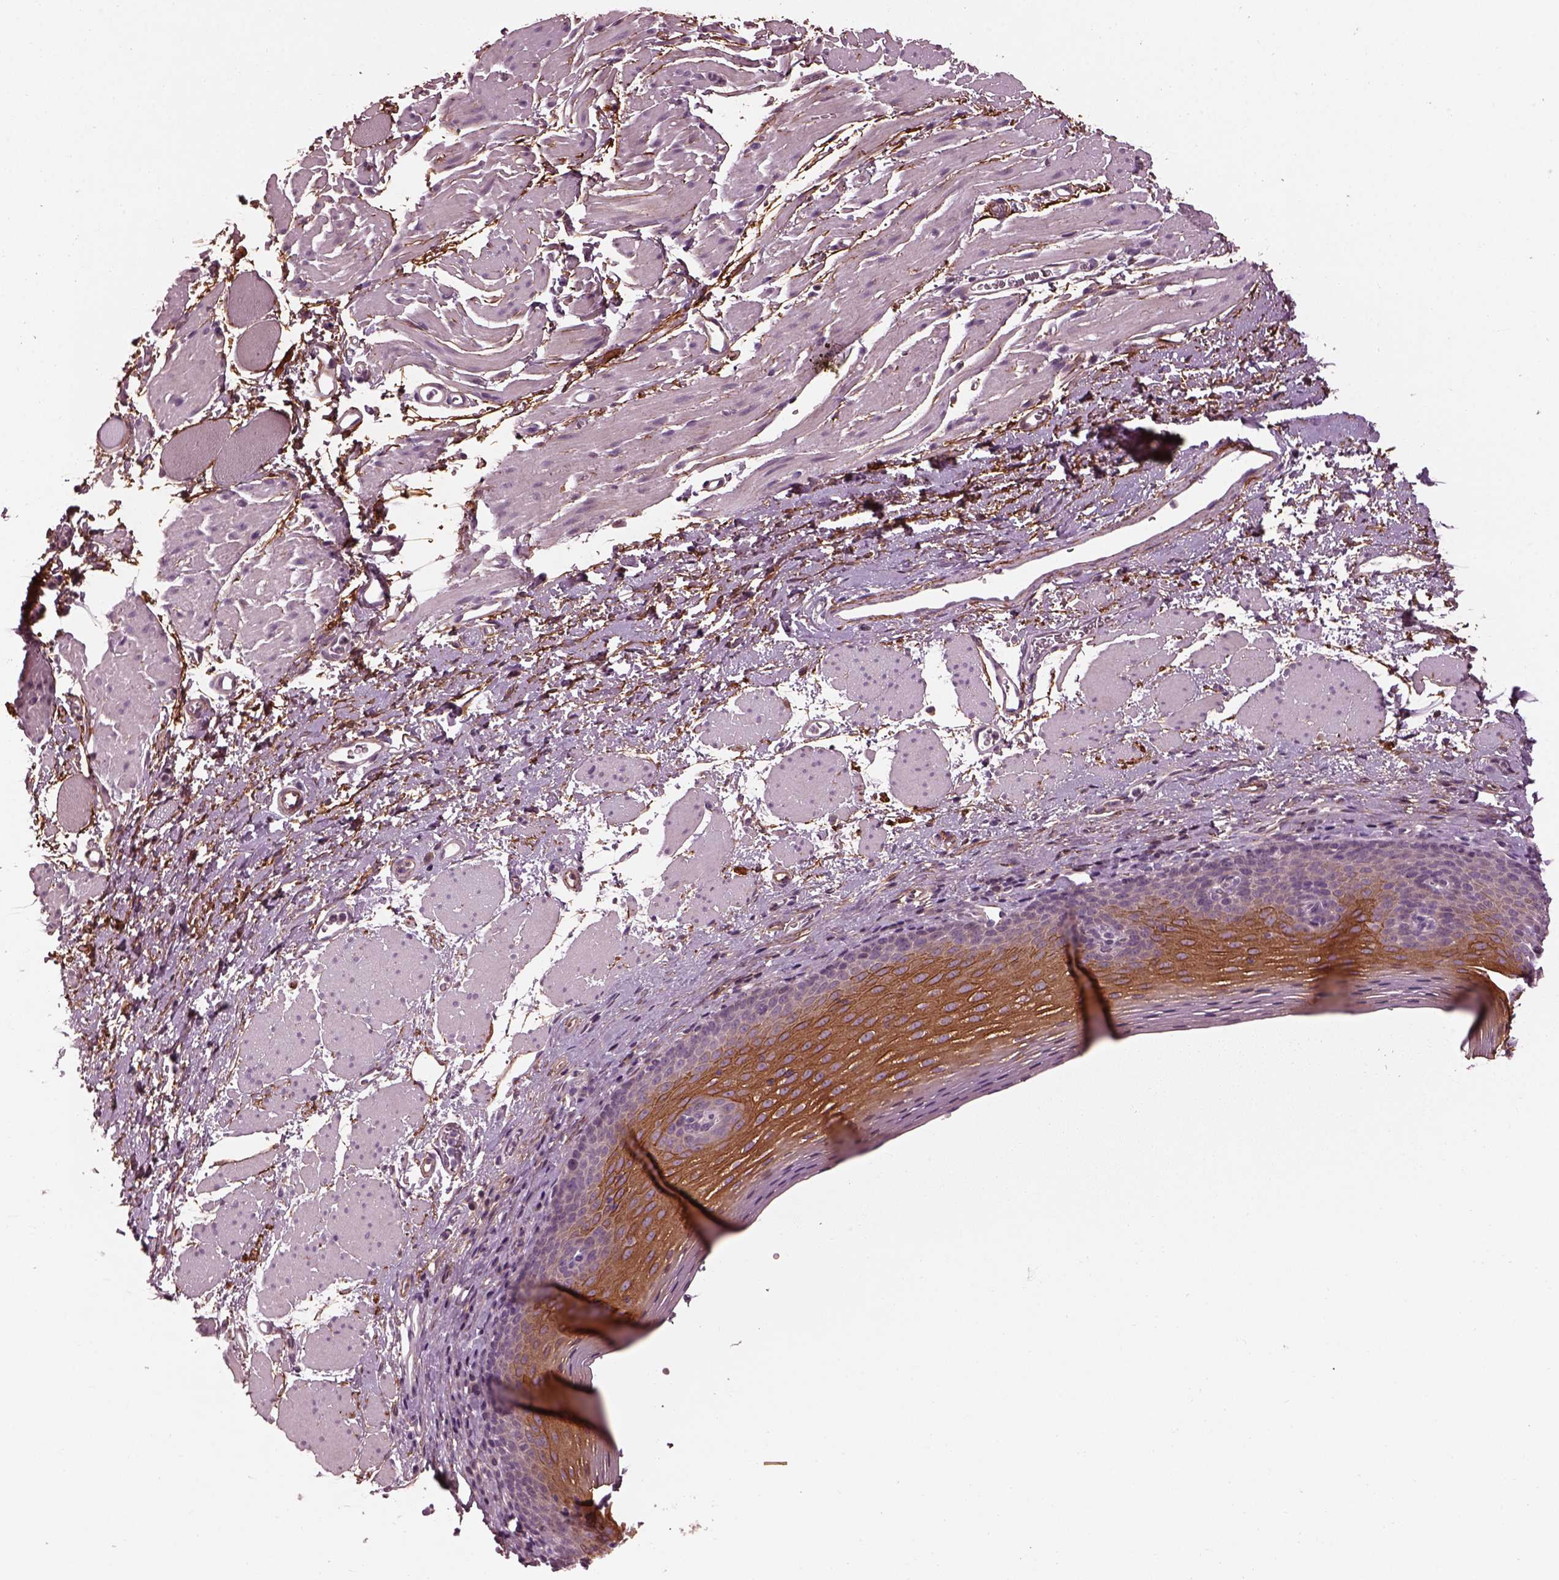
{"staining": {"intensity": "moderate", "quantity": "25%-75%", "location": "cytoplasmic/membranous"}, "tissue": "esophagus", "cell_type": "Squamous epithelial cells", "image_type": "normal", "snomed": [{"axis": "morphology", "description": "Normal tissue, NOS"}, {"axis": "topography", "description": "Esophagus"}], "caption": "DAB (3,3'-diaminobenzidine) immunohistochemical staining of normal esophagus displays moderate cytoplasmic/membranous protein positivity in about 25%-75% of squamous epithelial cells.", "gene": "EFEMP1", "patient": {"sex": "female", "age": 68}}